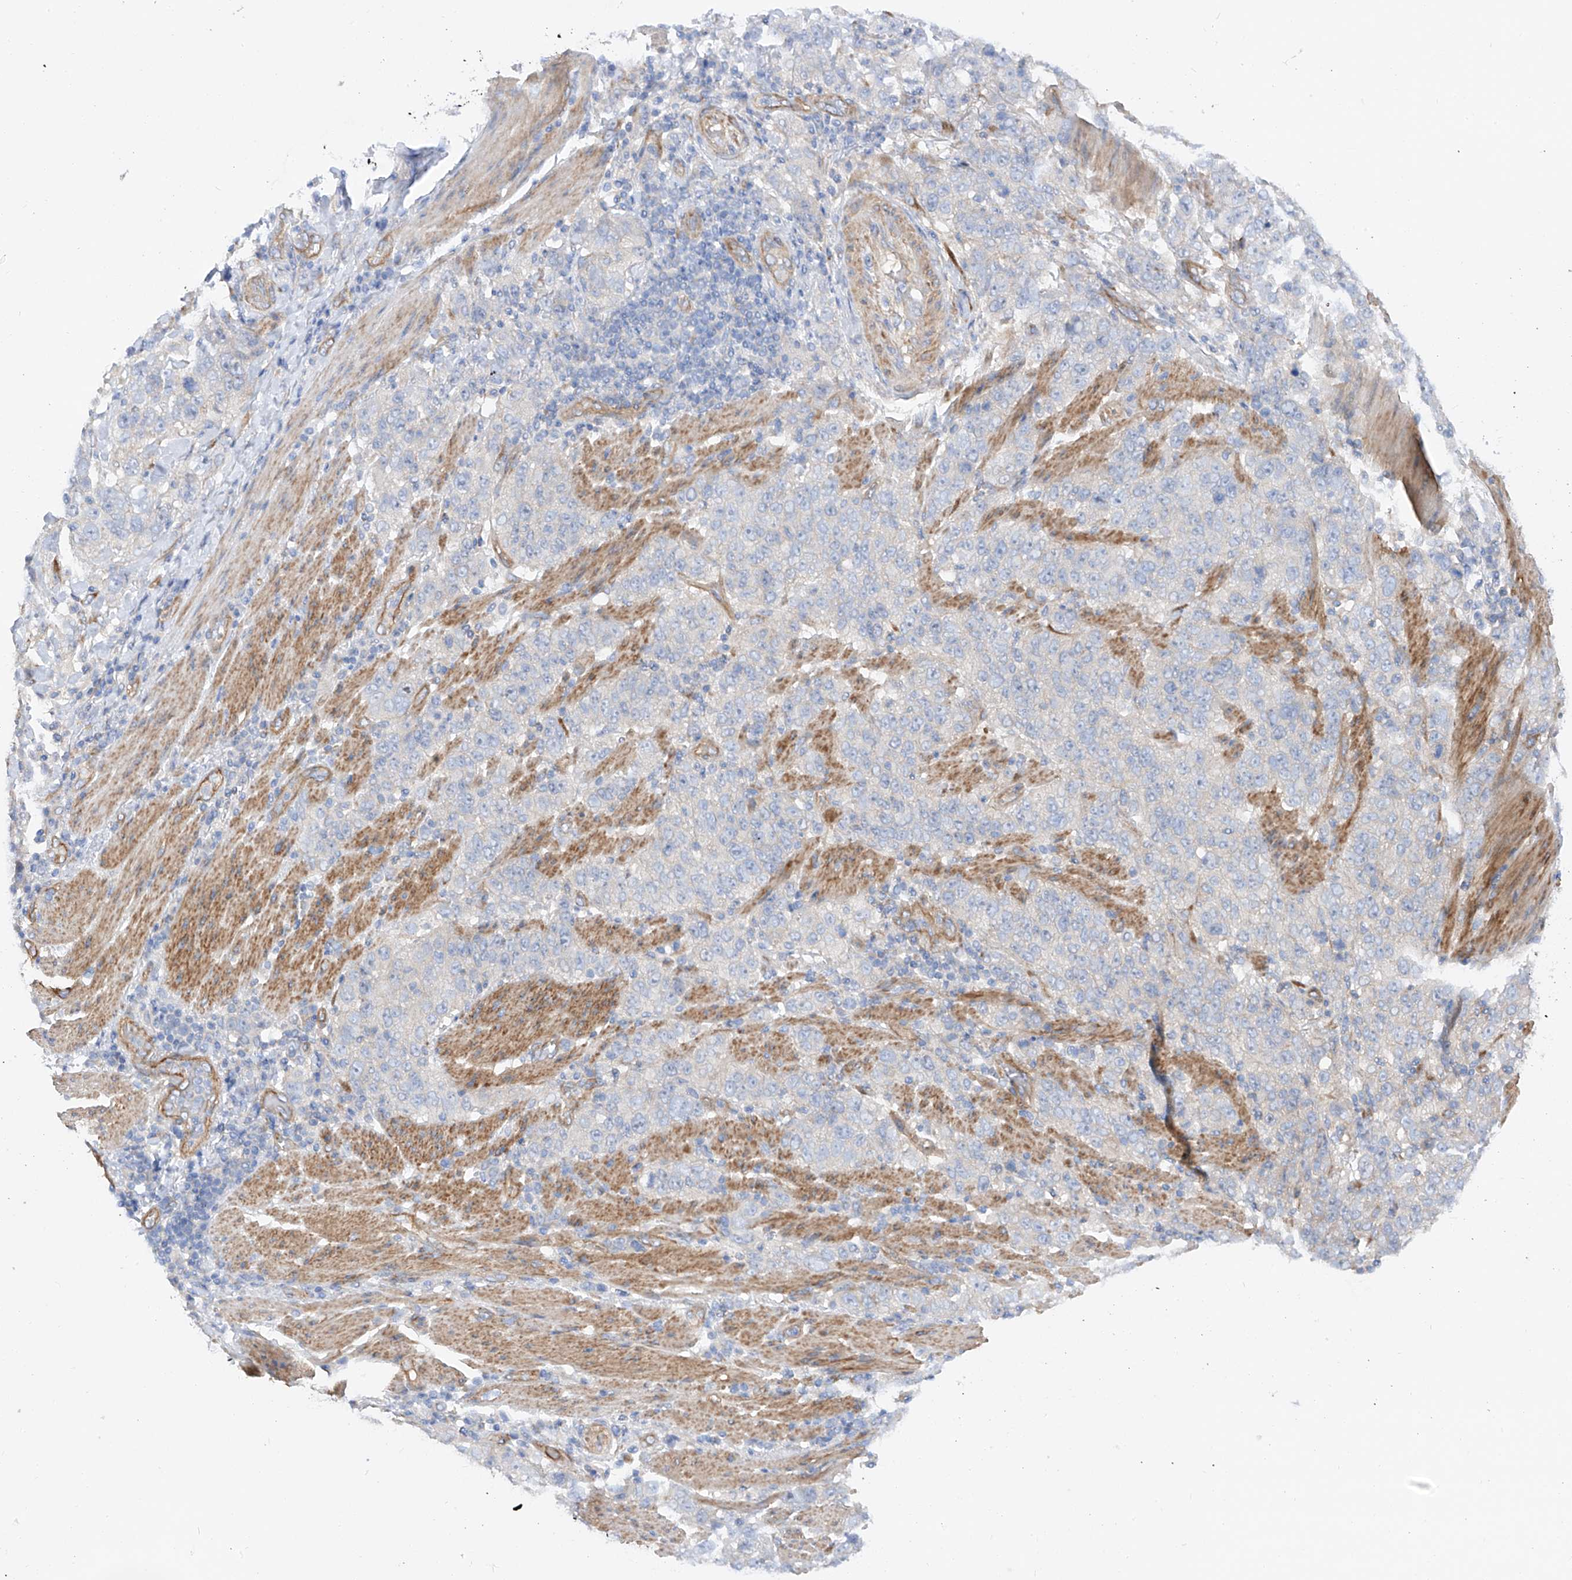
{"staining": {"intensity": "negative", "quantity": "none", "location": "none"}, "tissue": "stomach cancer", "cell_type": "Tumor cells", "image_type": "cancer", "snomed": [{"axis": "morphology", "description": "Adenocarcinoma, NOS"}, {"axis": "topography", "description": "Stomach"}], "caption": "A high-resolution micrograph shows immunohistochemistry (IHC) staining of stomach cancer, which demonstrates no significant positivity in tumor cells.", "gene": "LCA5", "patient": {"sex": "male", "age": 48}}